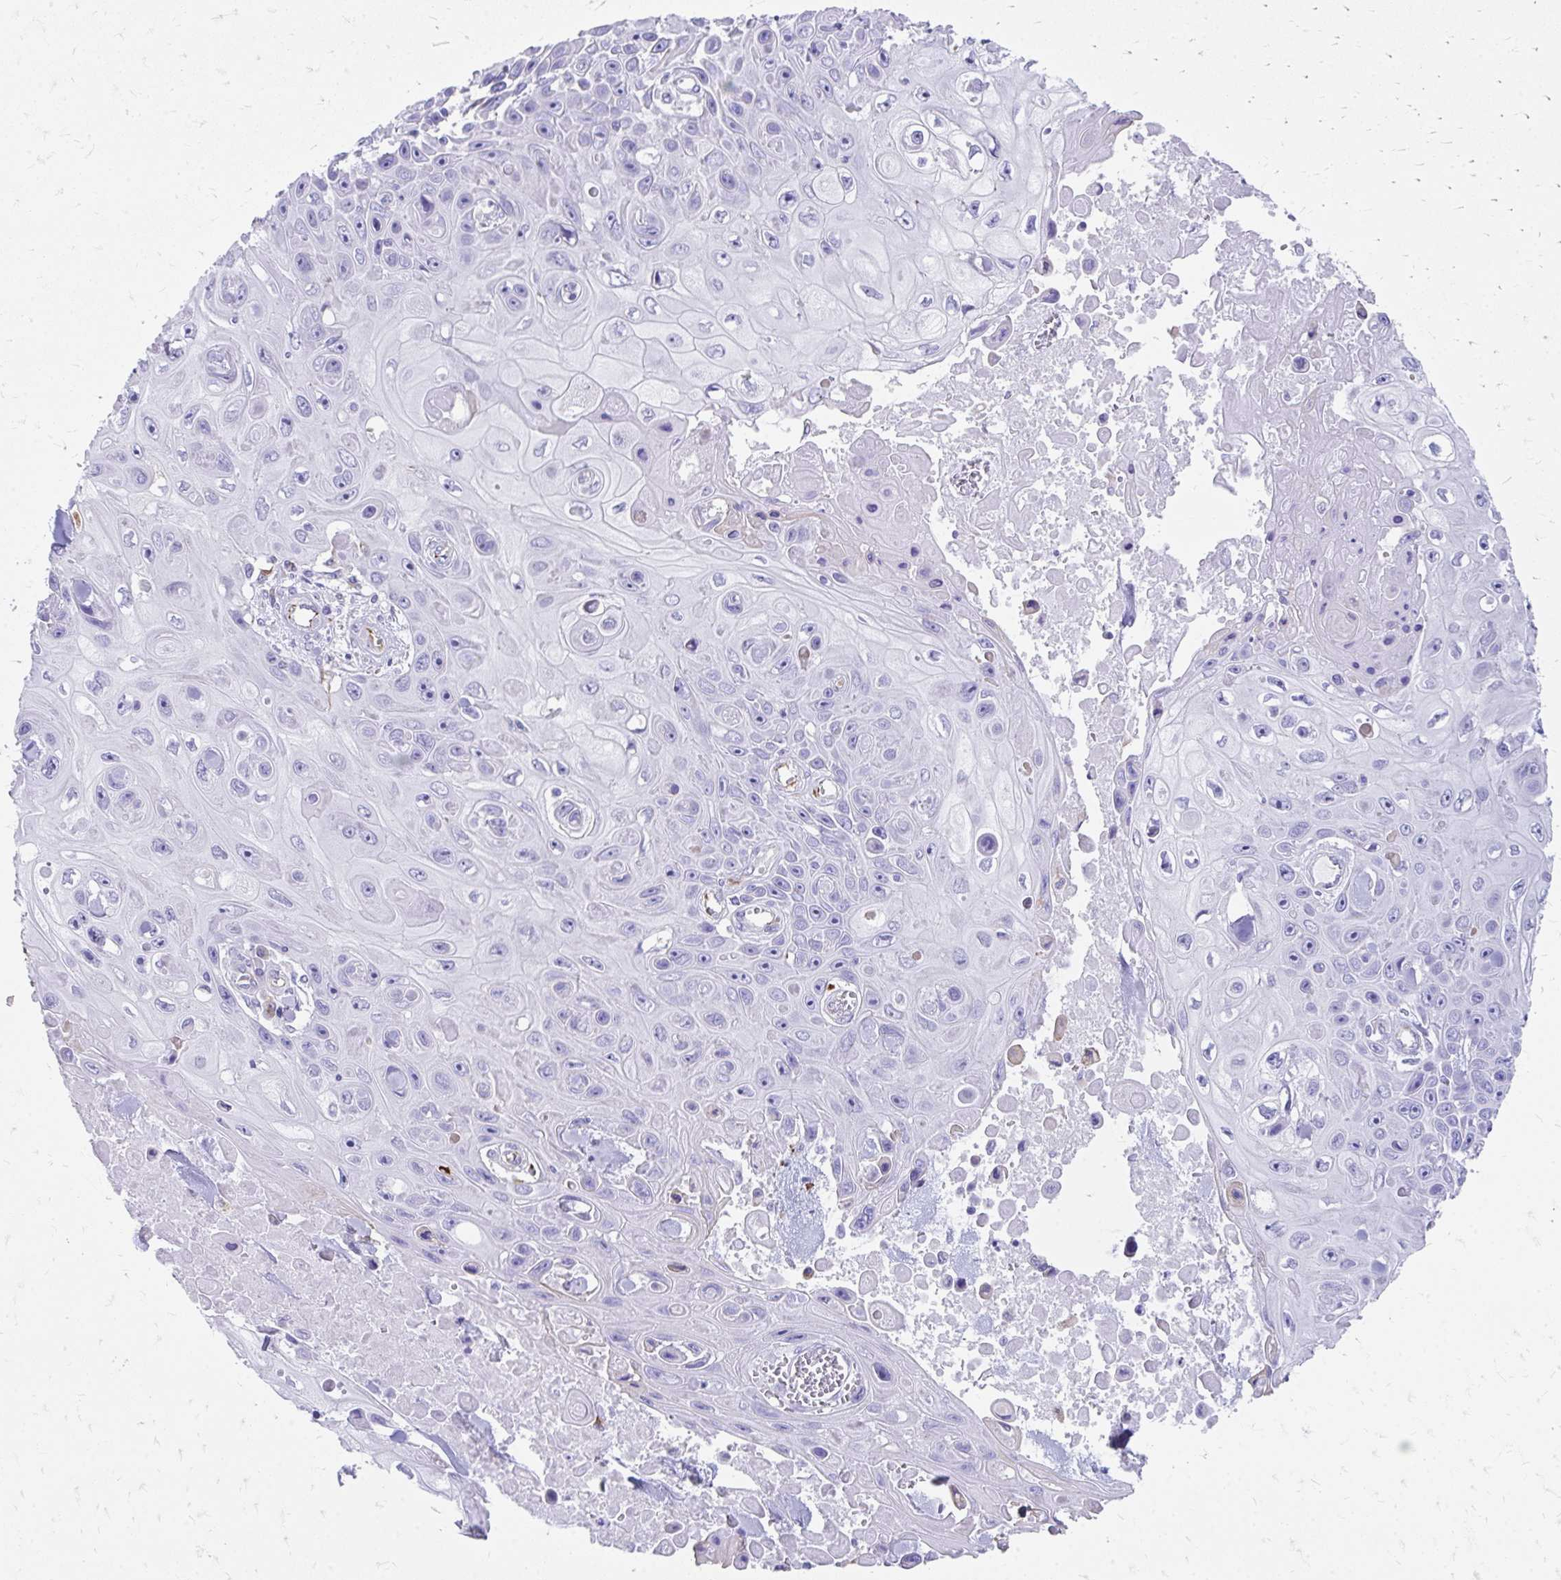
{"staining": {"intensity": "negative", "quantity": "none", "location": "none"}, "tissue": "skin cancer", "cell_type": "Tumor cells", "image_type": "cancer", "snomed": [{"axis": "morphology", "description": "Squamous cell carcinoma, NOS"}, {"axis": "topography", "description": "Skin"}], "caption": "Protein analysis of squamous cell carcinoma (skin) reveals no significant staining in tumor cells.", "gene": "ZNF699", "patient": {"sex": "male", "age": 82}}